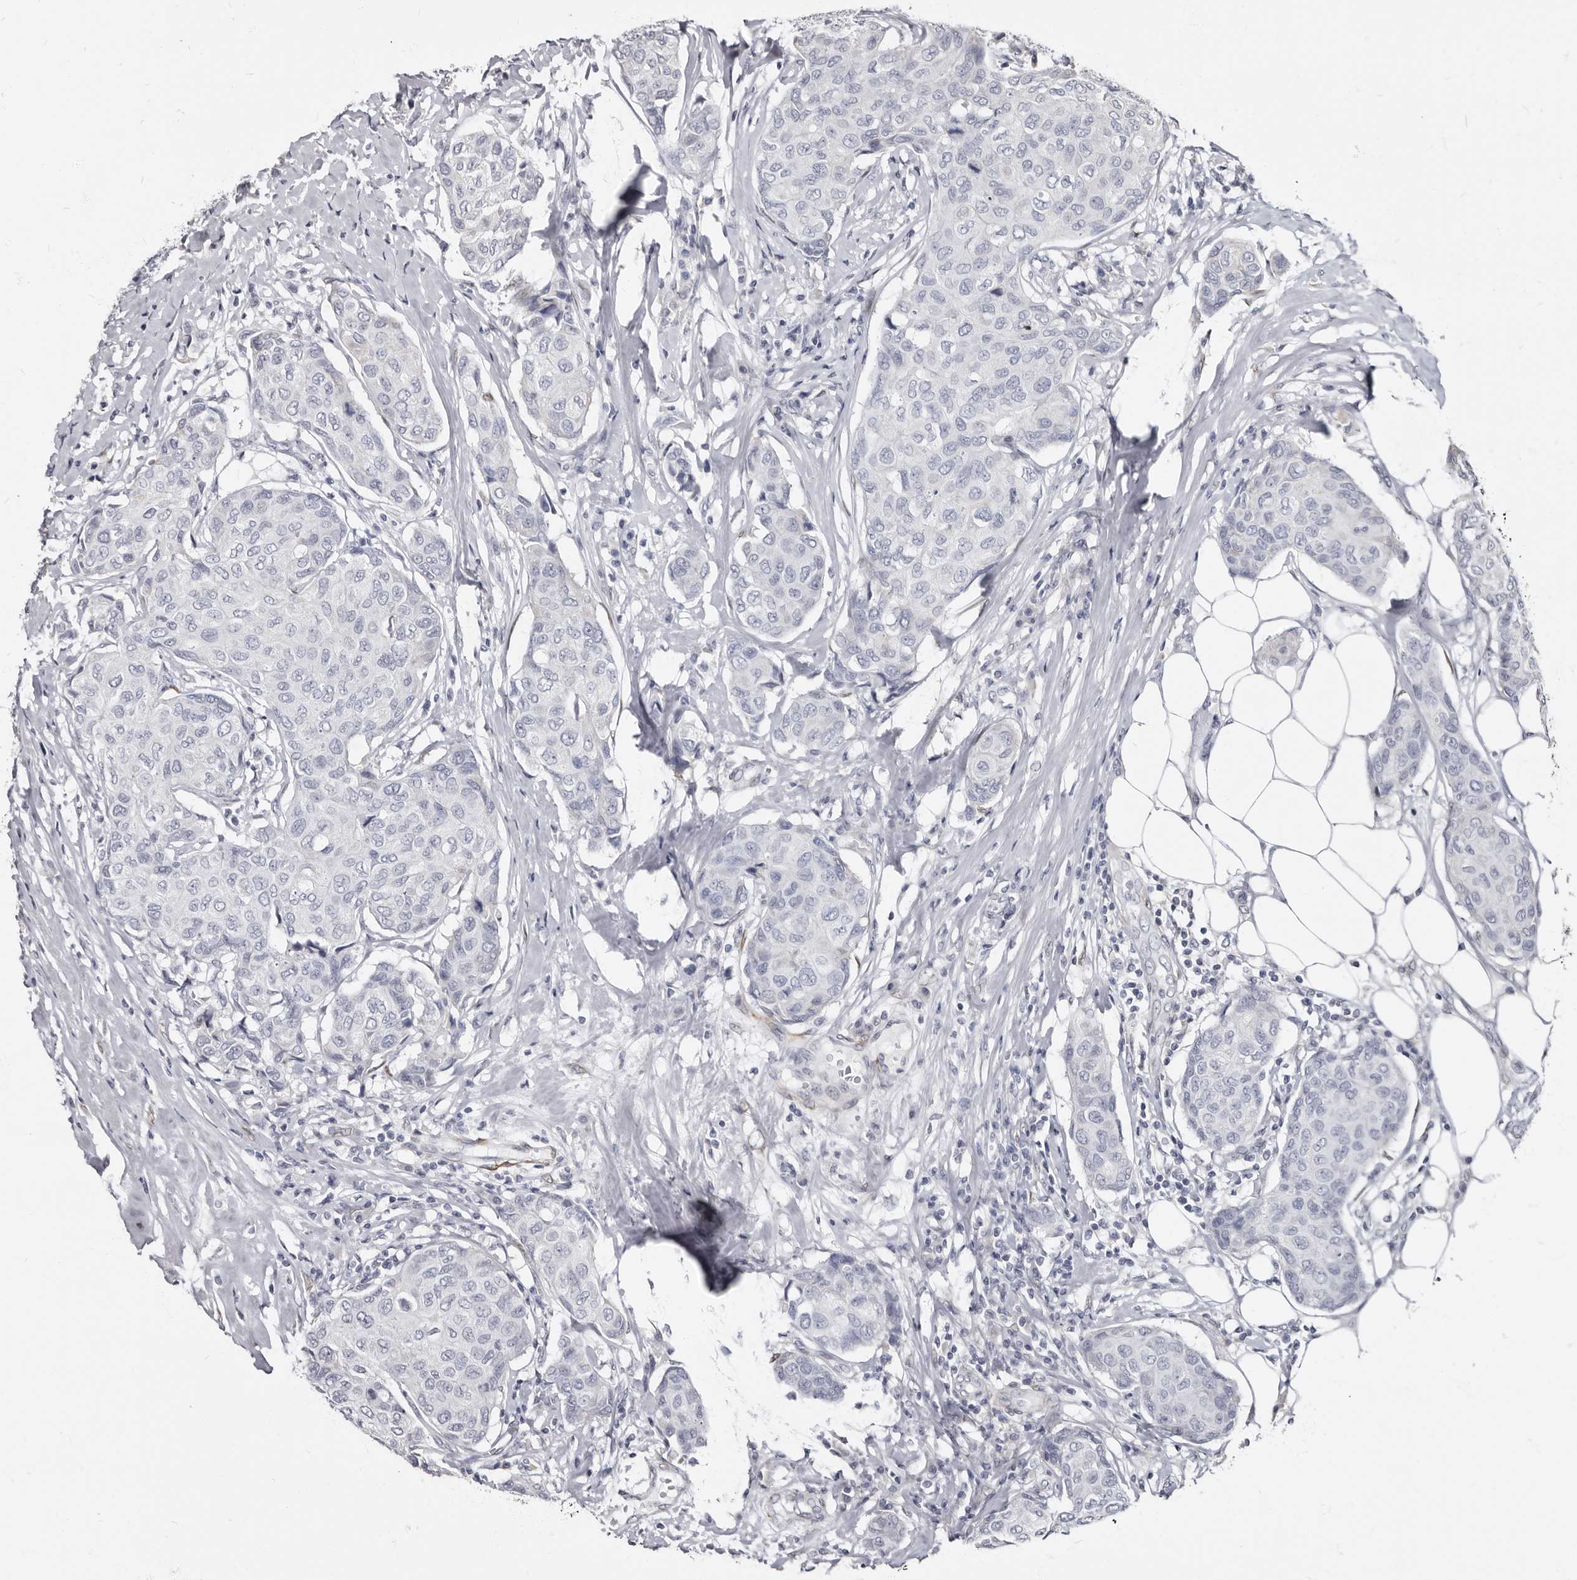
{"staining": {"intensity": "negative", "quantity": "none", "location": "none"}, "tissue": "breast cancer", "cell_type": "Tumor cells", "image_type": "cancer", "snomed": [{"axis": "morphology", "description": "Duct carcinoma"}, {"axis": "topography", "description": "Breast"}], "caption": "High magnification brightfield microscopy of breast invasive ductal carcinoma stained with DAB (brown) and counterstained with hematoxylin (blue): tumor cells show no significant expression. (DAB (3,3'-diaminobenzidine) IHC visualized using brightfield microscopy, high magnification).", "gene": "MRGPRF", "patient": {"sex": "female", "age": 80}}